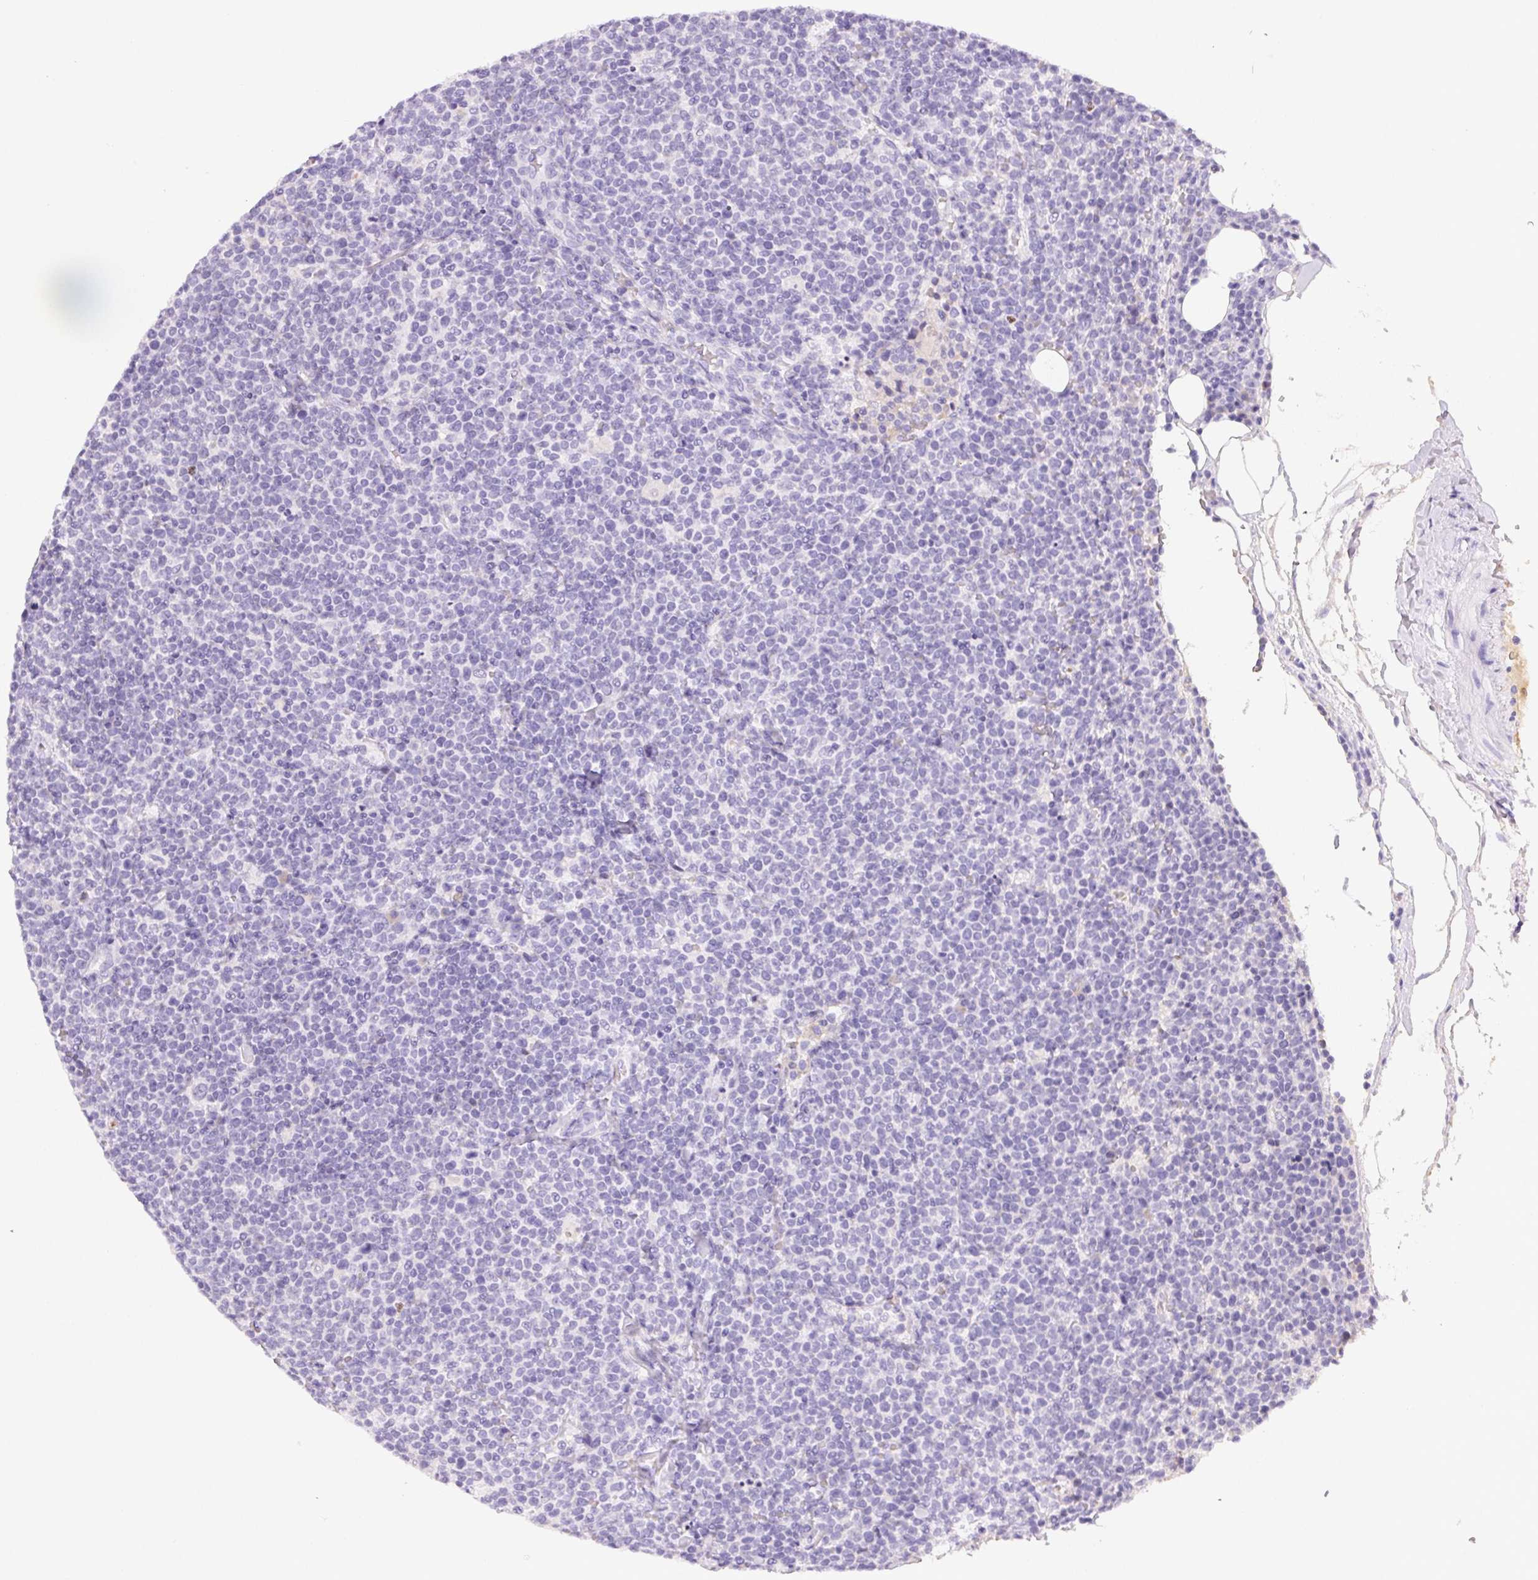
{"staining": {"intensity": "negative", "quantity": "none", "location": "none"}, "tissue": "lymphoma", "cell_type": "Tumor cells", "image_type": "cancer", "snomed": [{"axis": "morphology", "description": "Malignant lymphoma, non-Hodgkin's type, High grade"}, {"axis": "topography", "description": "Lymph node"}], "caption": "An image of human malignant lymphoma, non-Hodgkin's type (high-grade) is negative for staining in tumor cells. Nuclei are stained in blue.", "gene": "PADI4", "patient": {"sex": "male", "age": 61}}